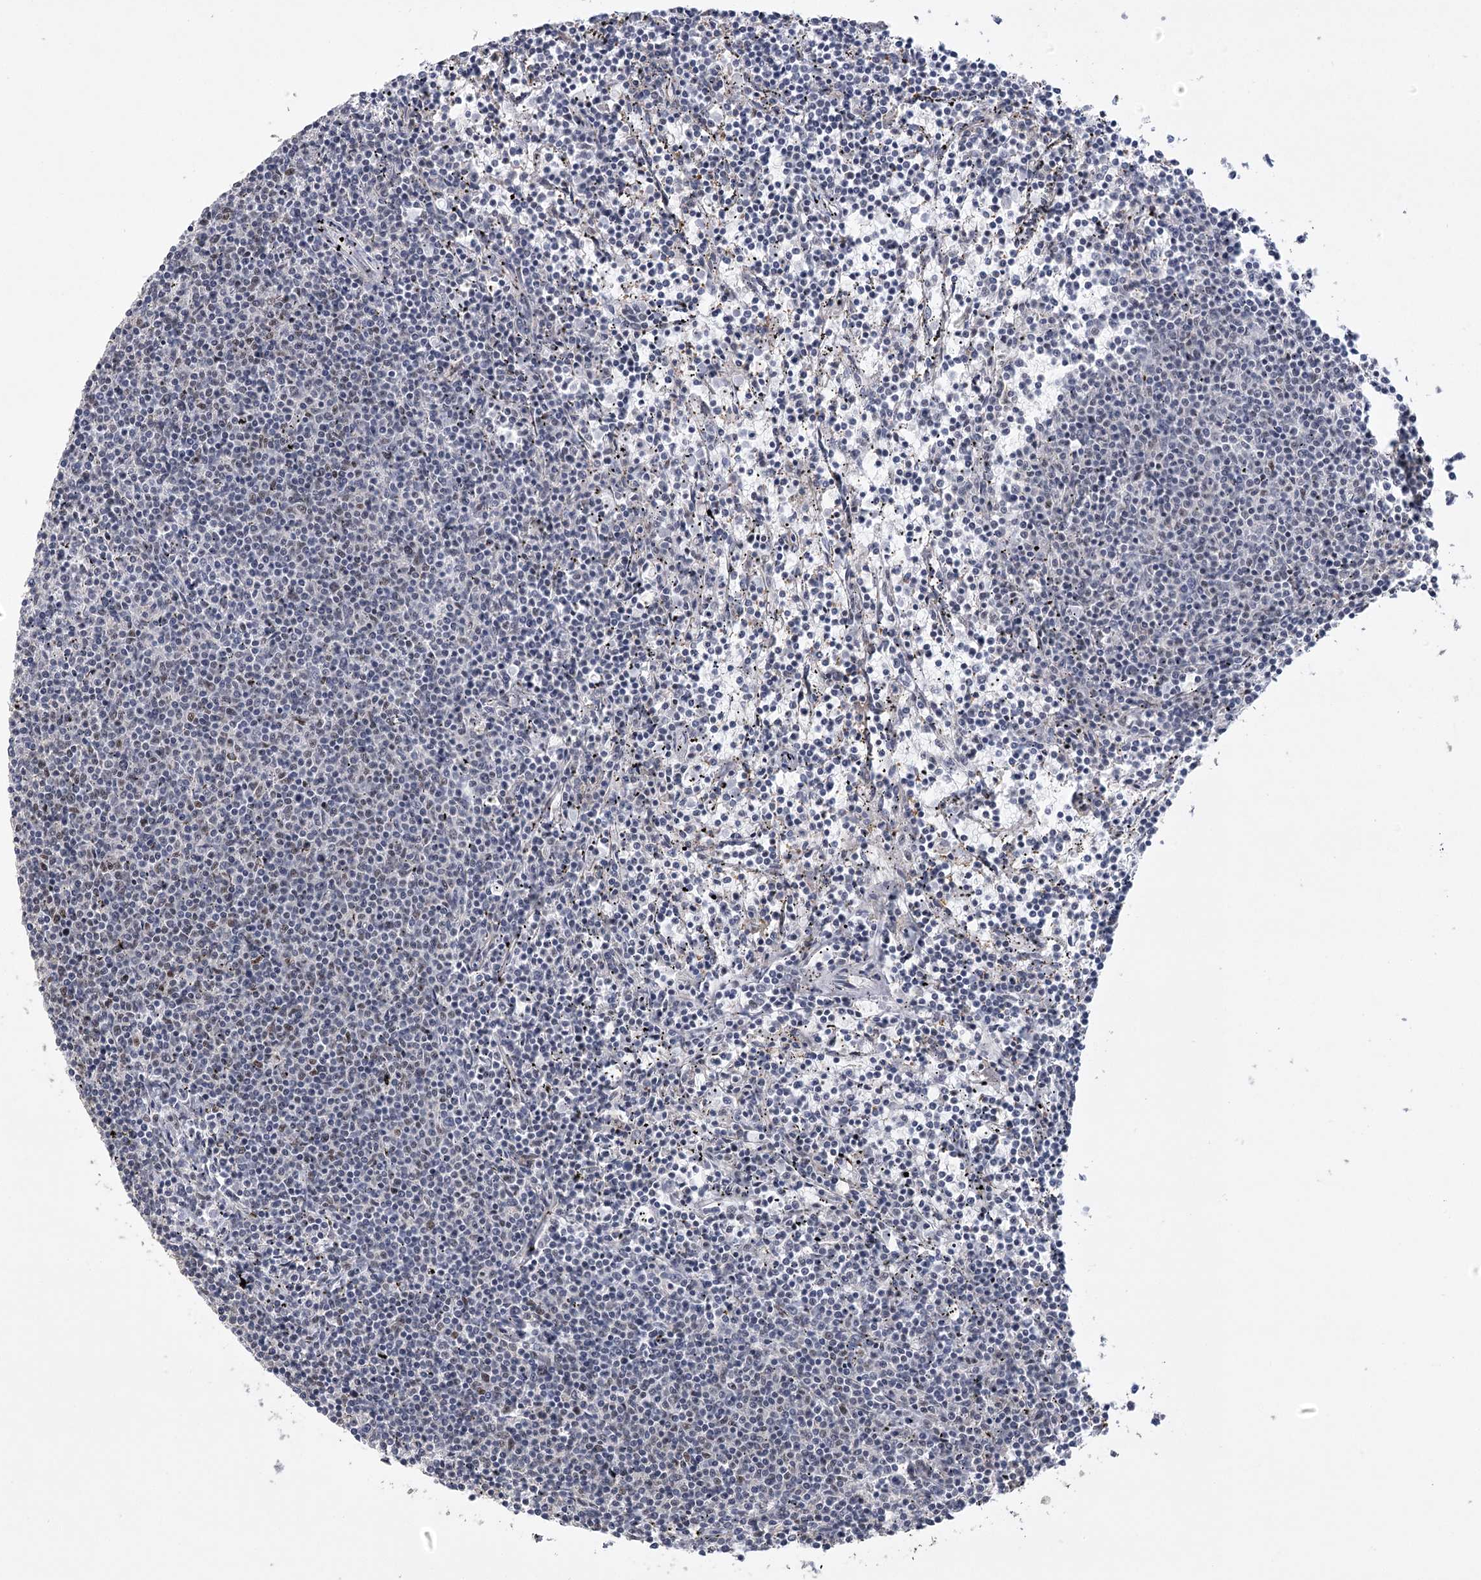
{"staining": {"intensity": "negative", "quantity": "none", "location": "none"}, "tissue": "lymphoma", "cell_type": "Tumor cells", "image_type": "cancer", "snomed": [{"axis": "morphology", "description": "Malignant lymphoma, non-Hodgkin's type, Low grade"}, {"axis": "topography", "description": "Spleen"}], "caption": "Immunohistochemistry histopathology image of neoplastic tissue: human malignant lymphoma, non-Hodgkin's type (low-grade) stained with DAB (3,3'-diaminobenzidine) reveals no significant protein positivity in tumor cells.", "gene": "FAM76B", "patient": {"sex": "female", "age": 50}}